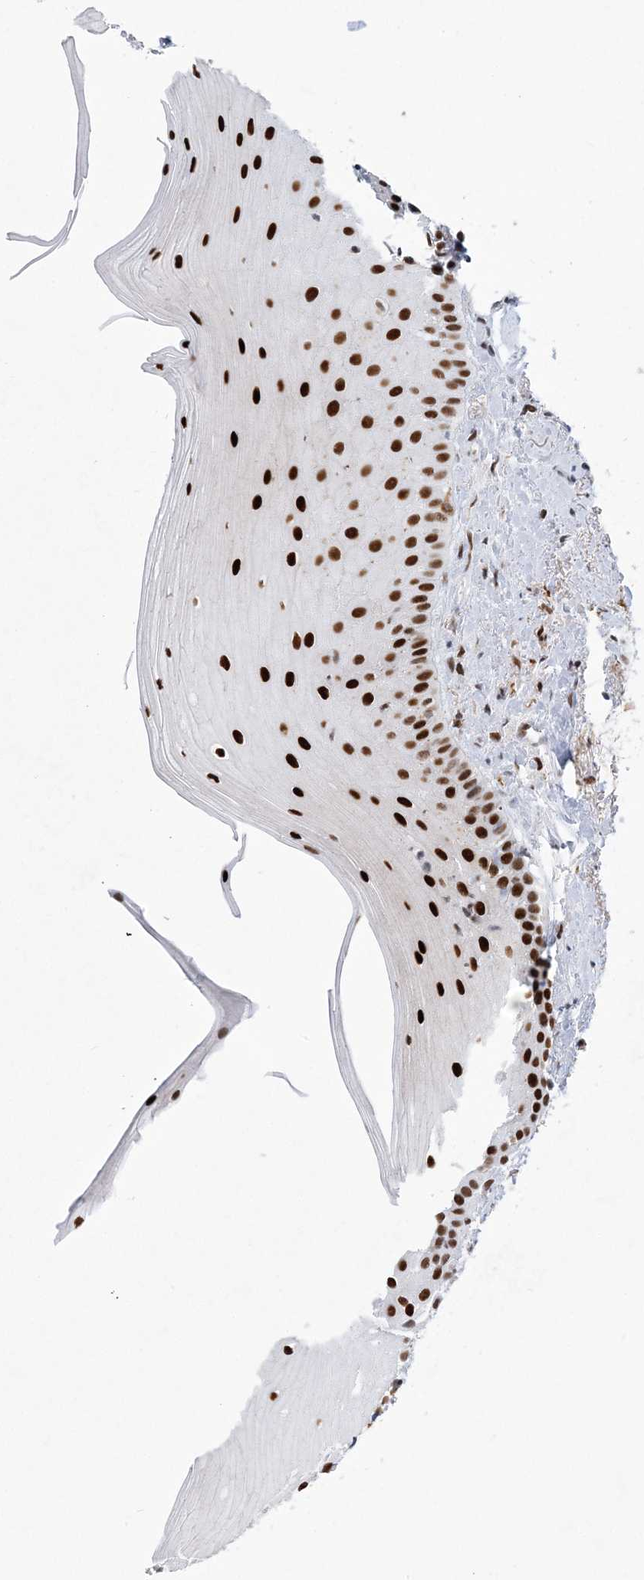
{"staining": {"intensity": "strong", "quantity": ">75%", "location": "nuclear"}, "tissue": "oral mucosa", "cell_type": "Squamous epithelial cells", "image_type": "normal", "snomed": [{"axis": "morphology", "description": "Normal tissue, NOS"}, {"axis": "topography", "description": "Oral tissue"}], "caption": "A micrograph of human oral mucosa stained for a protein displays strong nuclear brown staining in squamous epithelial cells. (Brightfield microscopy of DAB IHC at high magnification).", "gene": "ZBTB7A", "patient": {"sex": "female", "age": 63}}